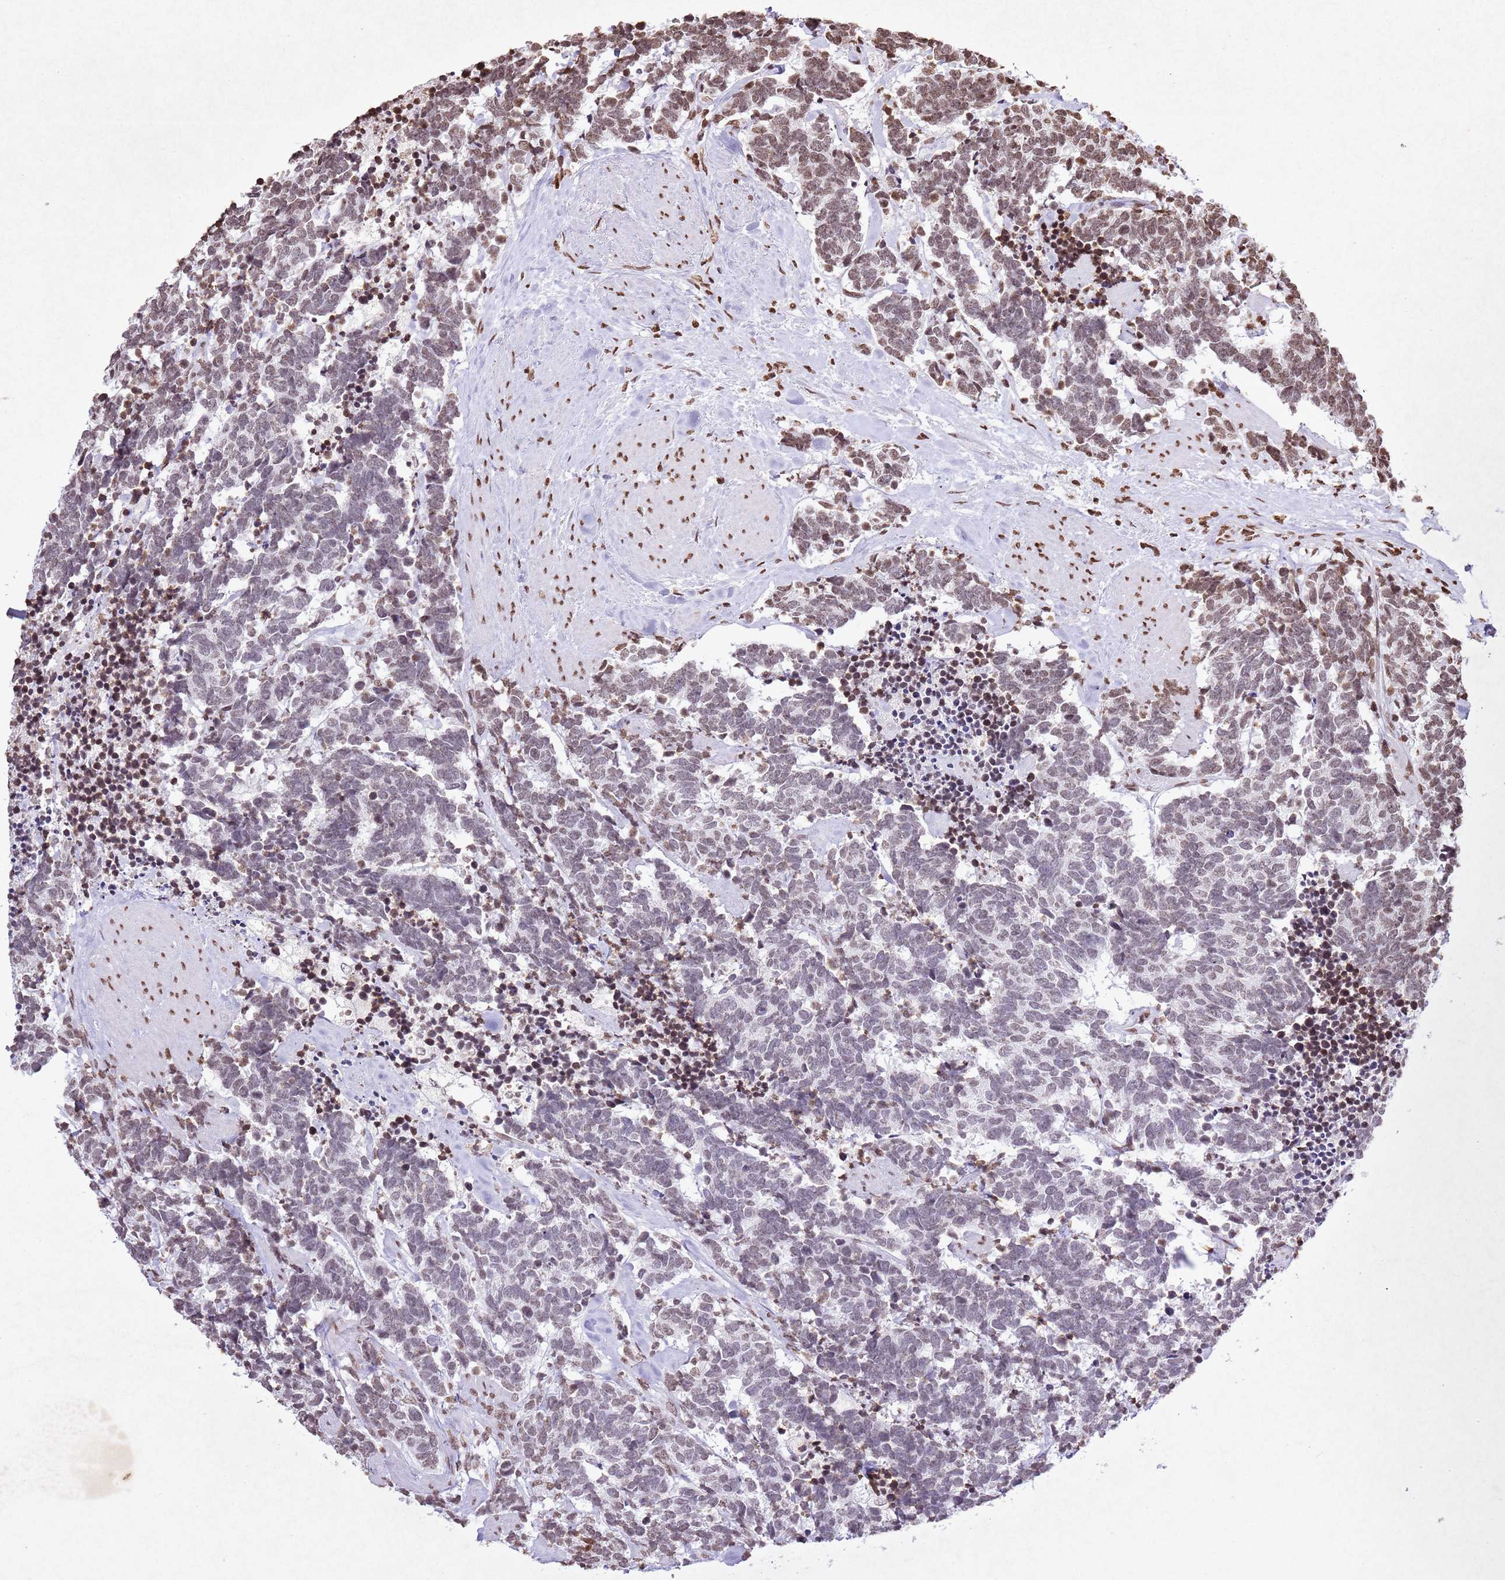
{"staining": {"intensity": "moderate", "quantity": "25%-75%", "location": "nuclear"}, "tissue": "carcinoid", "cell_type": "Tumor cells", "image_type": "cancer", "snomed": [{"axis": "morphology", "description": "Carcinoma, NOS"}, {"axis": "morphology", "description": "Carcinoid, malignant, NOS"}, {"axis": "topography", "description": "Prostate"}], "caption": "Immunohistochemical staining of malignant carcinoid demonstrates medium levels of moderate nuclear protein positivity in approximately 25%-75% of tumor cells.", "gene": "BMAL1", "patient": {"sex": "male", "age": 57}}